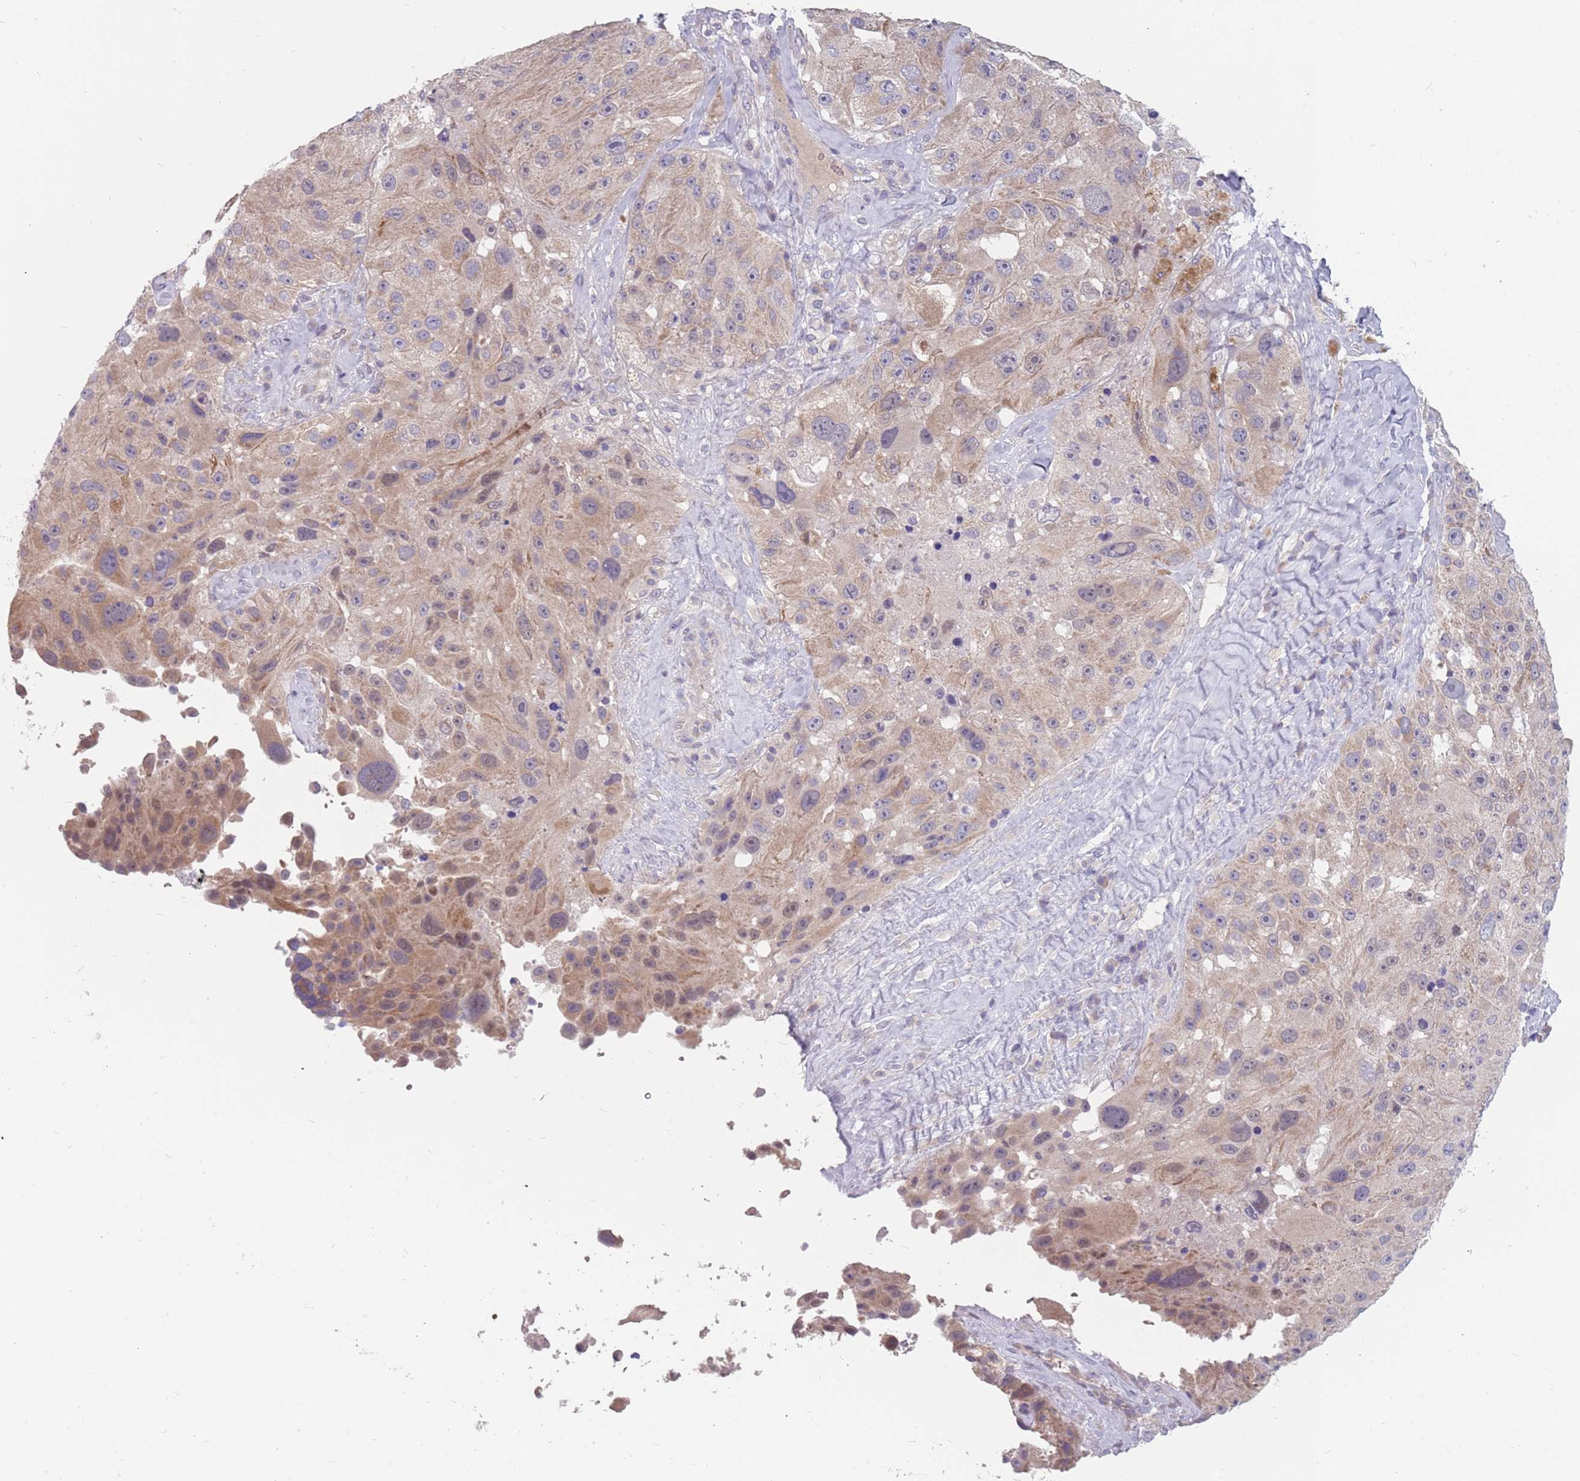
{"staining": {"intensity": "weak", "quantity": "25%-75%", "location": "cytoplasmic/membranous"}, "tissue": "melanoma", "cell_type": "Tumor cells", "image_type": "cancer", "snomed": [{"axis": "morphology", "description": "Malignant melanoma, Metastatic site"}, {"axis": "topography", "description": "Lymph node"}], "caption": "DAB immunohistochemical staining of malignant melanoma (metastatic site) shows weak cytoplasmic/membranous protein positivity in approximately 25%-75% of tumor cells.", "gene": "CMTR2", "patient": {"sex": "male", "age": 62}}